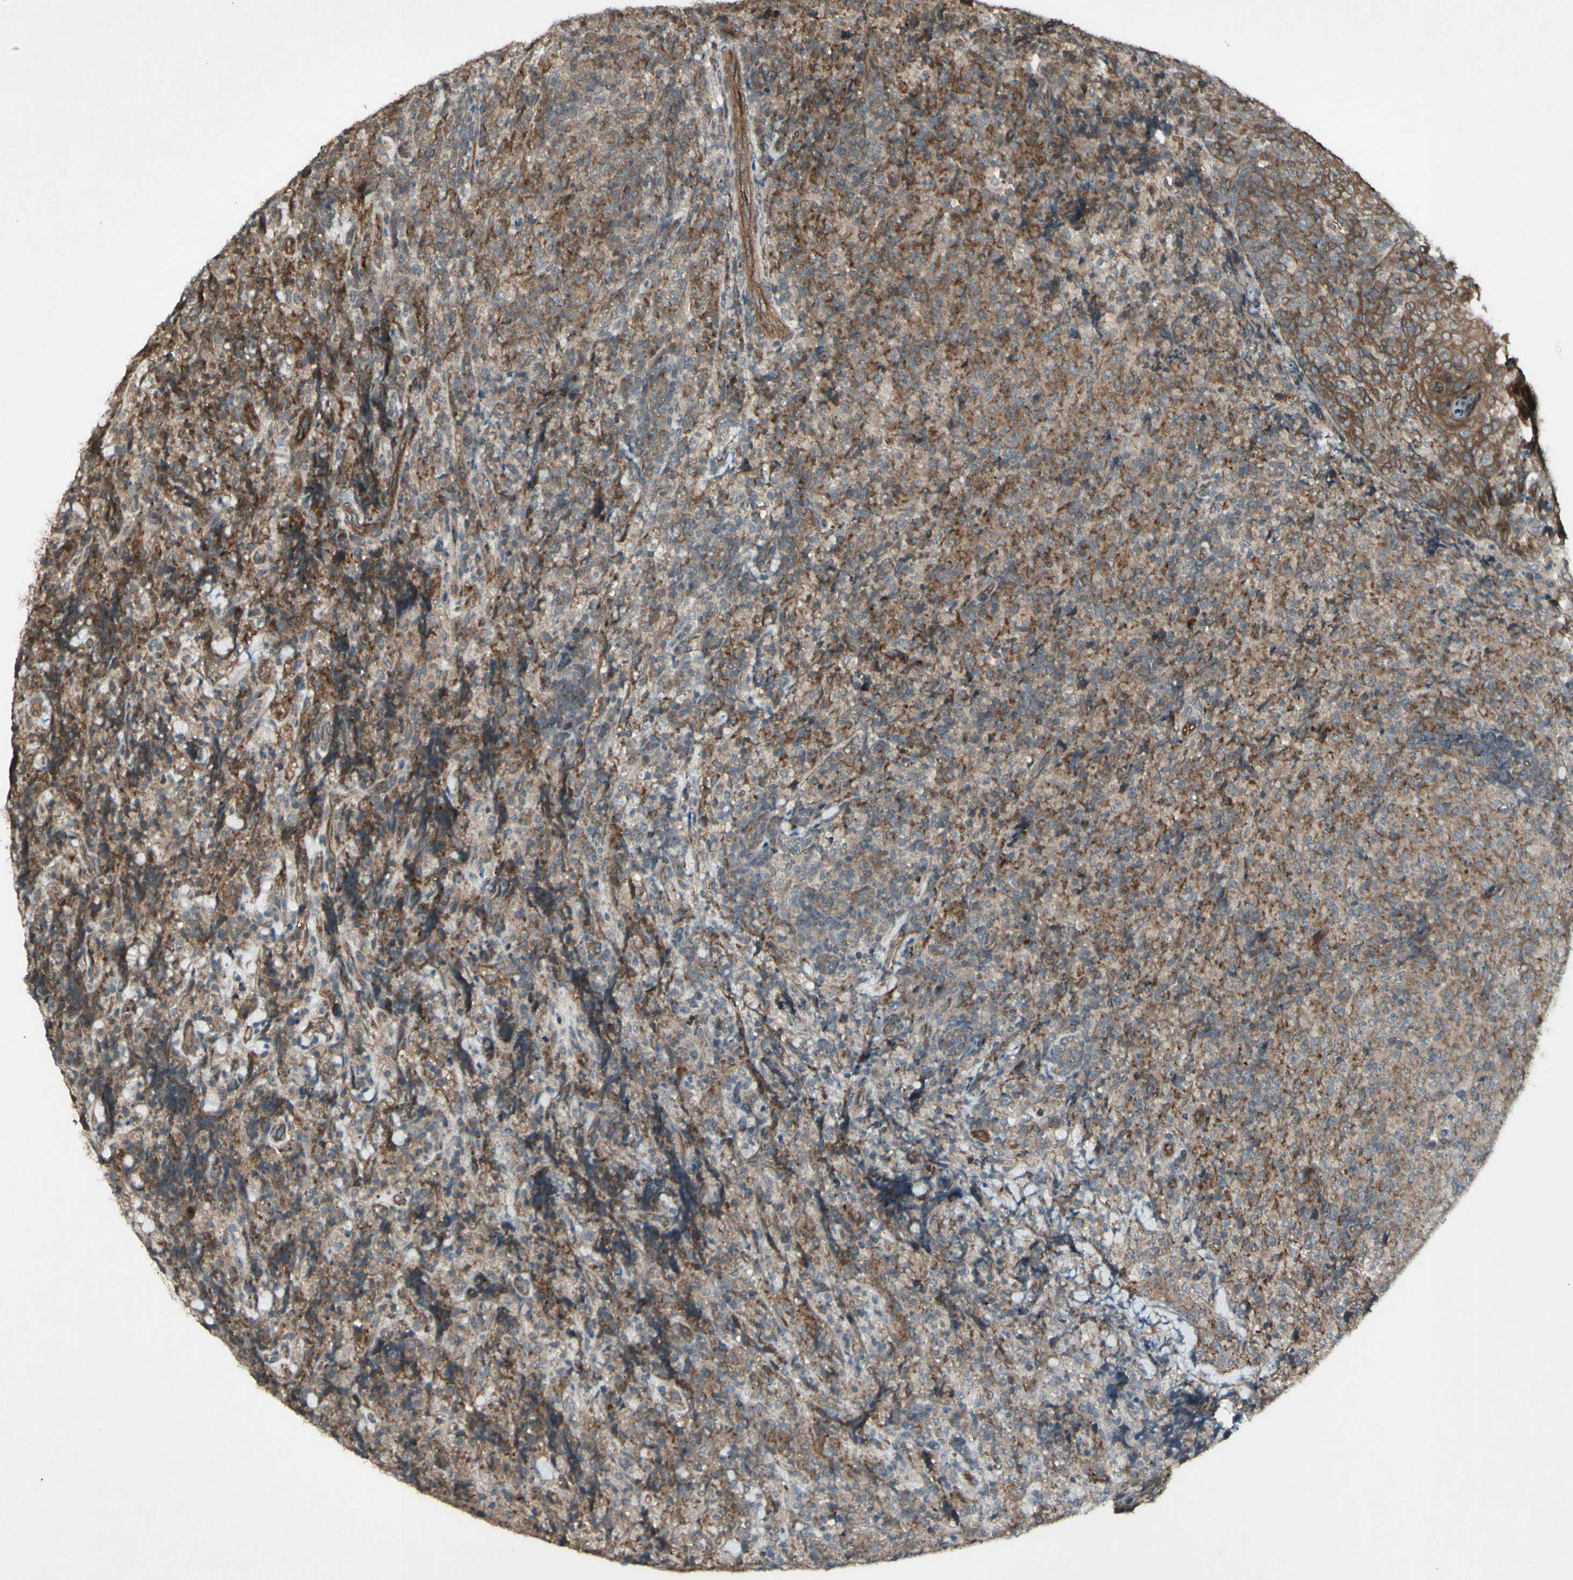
{"staining": {"intensity": "moderate", "quantity": ">75%", "location": "cytoplasmic/membranous"}, "tissue": "lymphoma", "cell_type": "Tumor cells", "image_type": "cancer", "snomed": [{"axis": "morphology", "description": "Malignant lymphoma, non-Hodgkin's type, High grade"}, {"axis": "topography", "description": "Tonsil"}], "caption": "An image of malignant lymphoma, non-Hodgkin's type (high-grade) stained for a protein reveals moderate cytoplasmic/membranous brown staining in tumor cells.", "gene": "JAG1", "patient": {"sex": "female", "age": 36}}